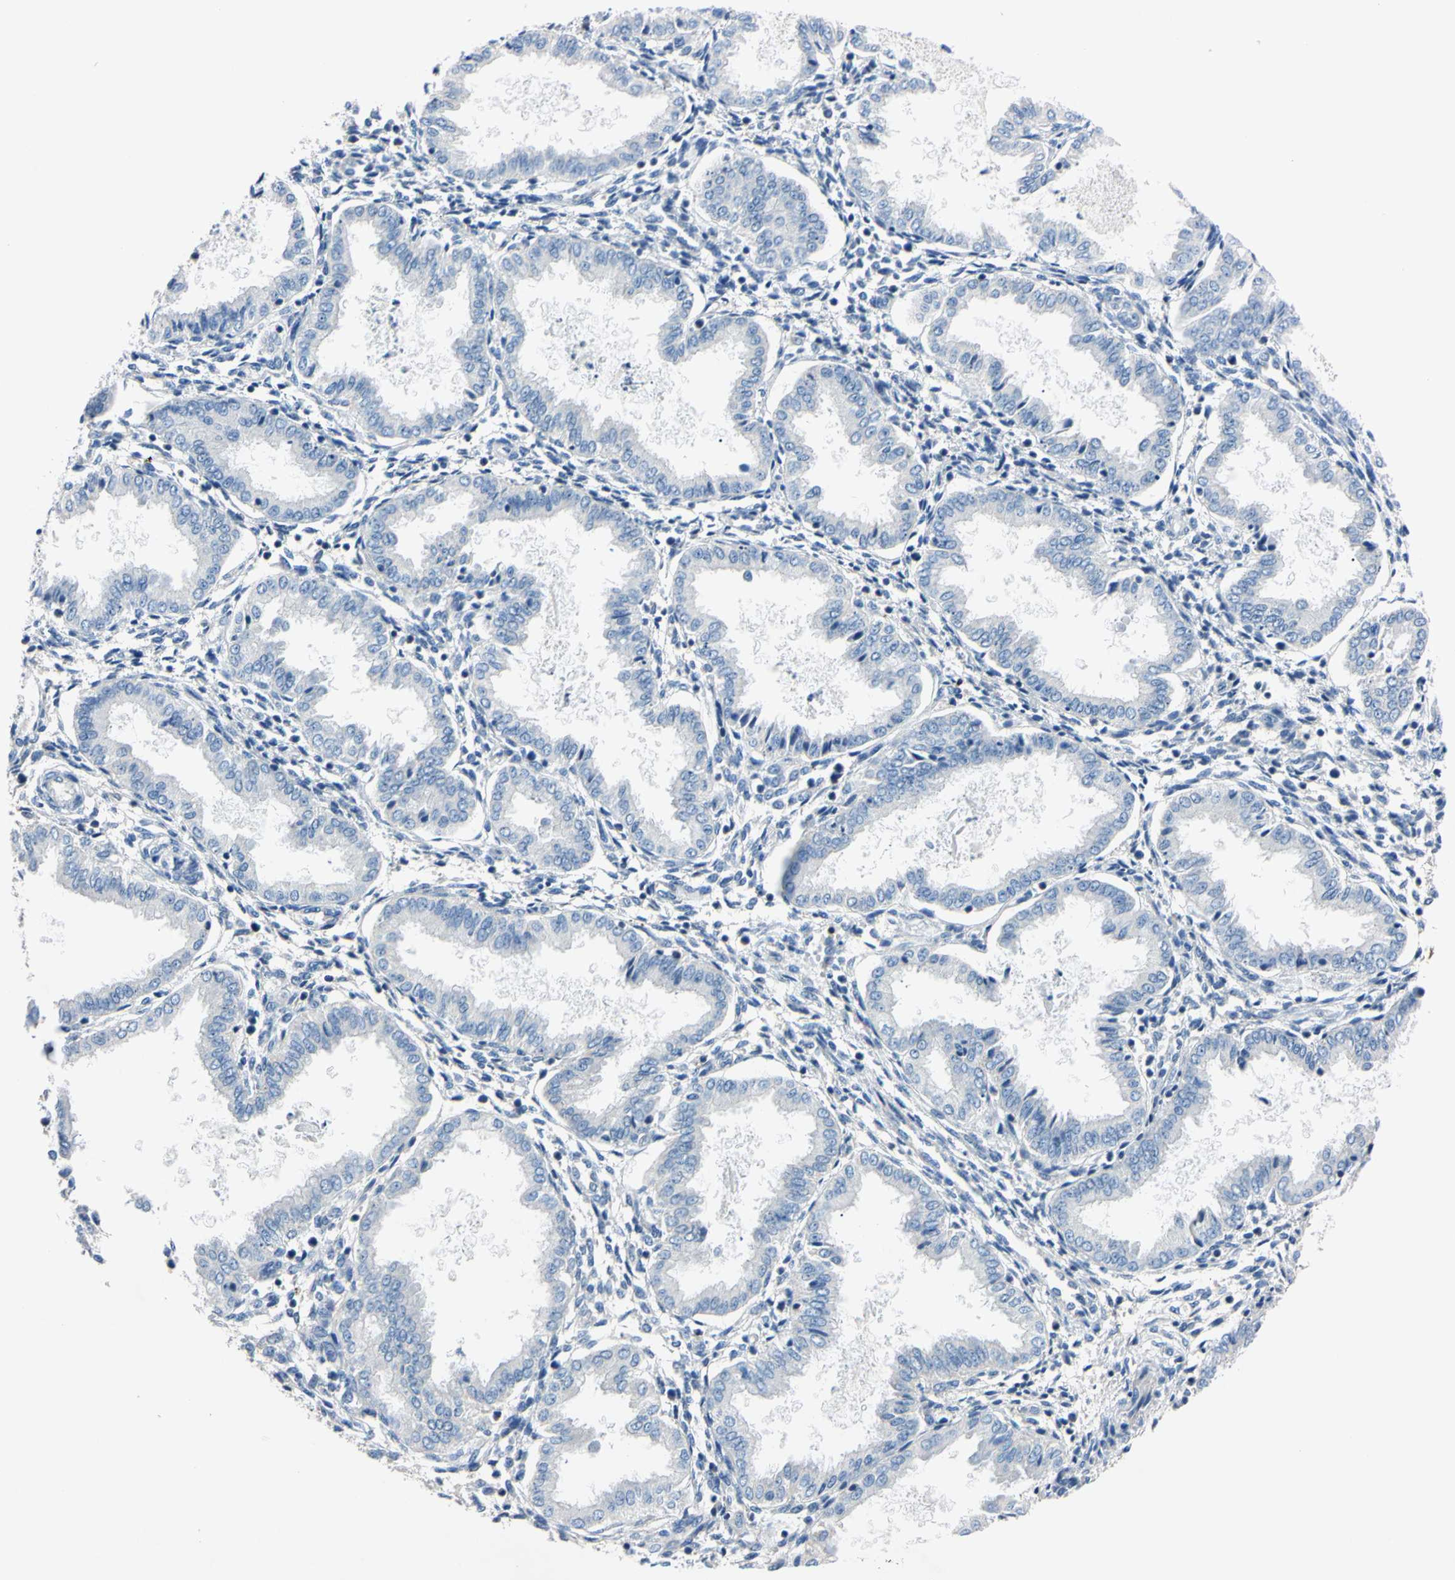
{"staining": {"intensity": "negative", "quantity": "none", "location": "none"}, "tissue": "endometrium", "cell_type": "Cells in endometrial stroma", "image_type": "normal", "snomed": [{"axis": "morphology", "description": "Normal tissue, NOS"}, {"axis": "topography", "description": "Endometrium"}], "caption": "There is no significant staining in cells in endometrial stroma of endometrium. (Stains: DAB immunohistochemistry (IHC) with hematoxylin counter stain, Microscopy: brightfield microscopy at high magnification).", "gene": "PNKD", "patient": {"sex": "female", "age": 33}}